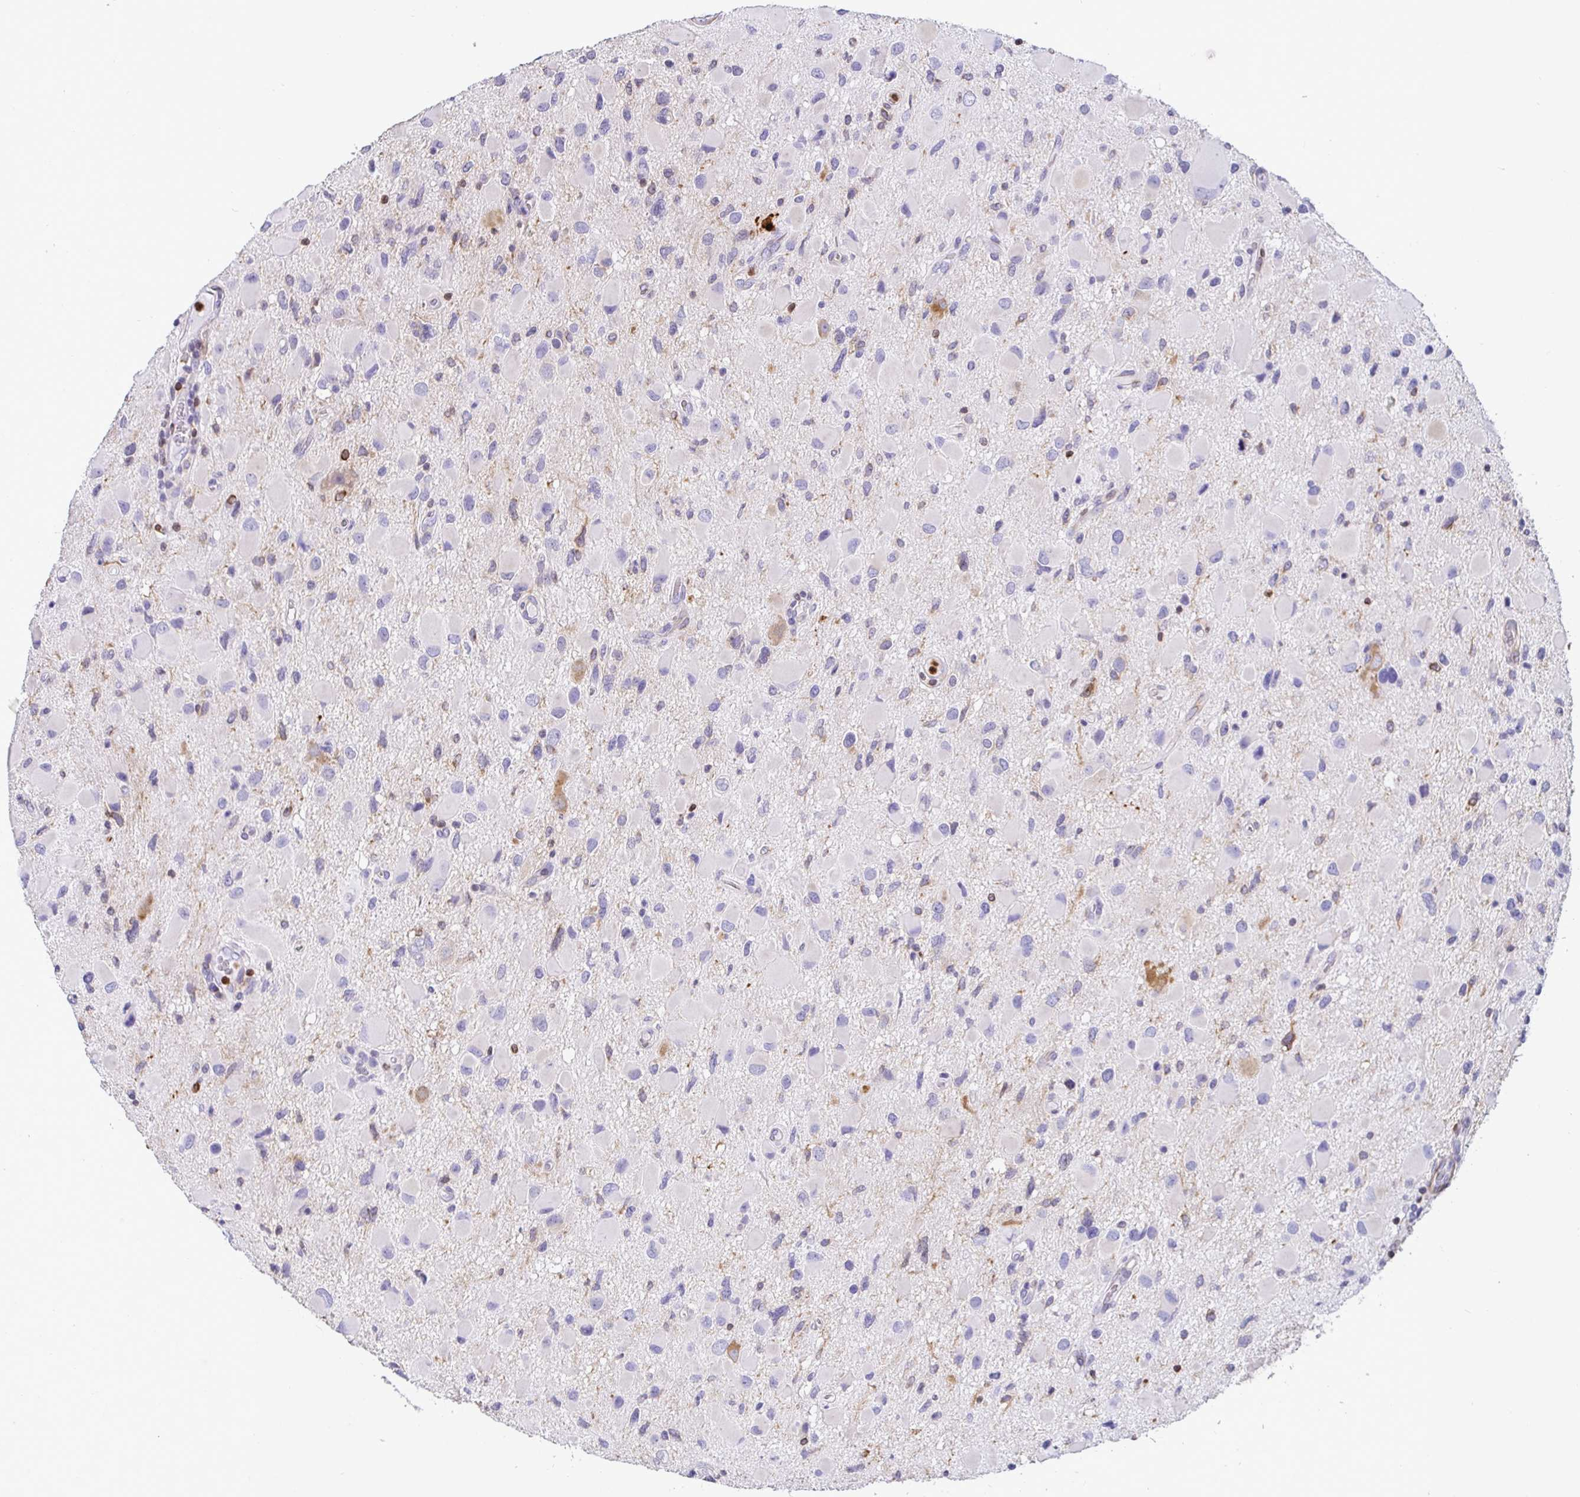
{"staining": {"intensity": "moderate", "quantity": "<25%", "location": "cytoplasmic/membranous"}, "tissue": "glioma", "cell_type": "Tumor cells", "image_type": "cancer", "snomed": [{"axis": "morphology", "description": "Glioma, malignant, Low grade"}, {"axis": "topography", "description": "Brain"}], "caption": "Immunohistochemical staining of human low-grade glioma (malignant) exhibits moderate cytoplasmic/membranous protein expression in approximately <25% of tumor cells.", "gene": "TP53I11", "patient": {"sex": "female", "age": 32}}